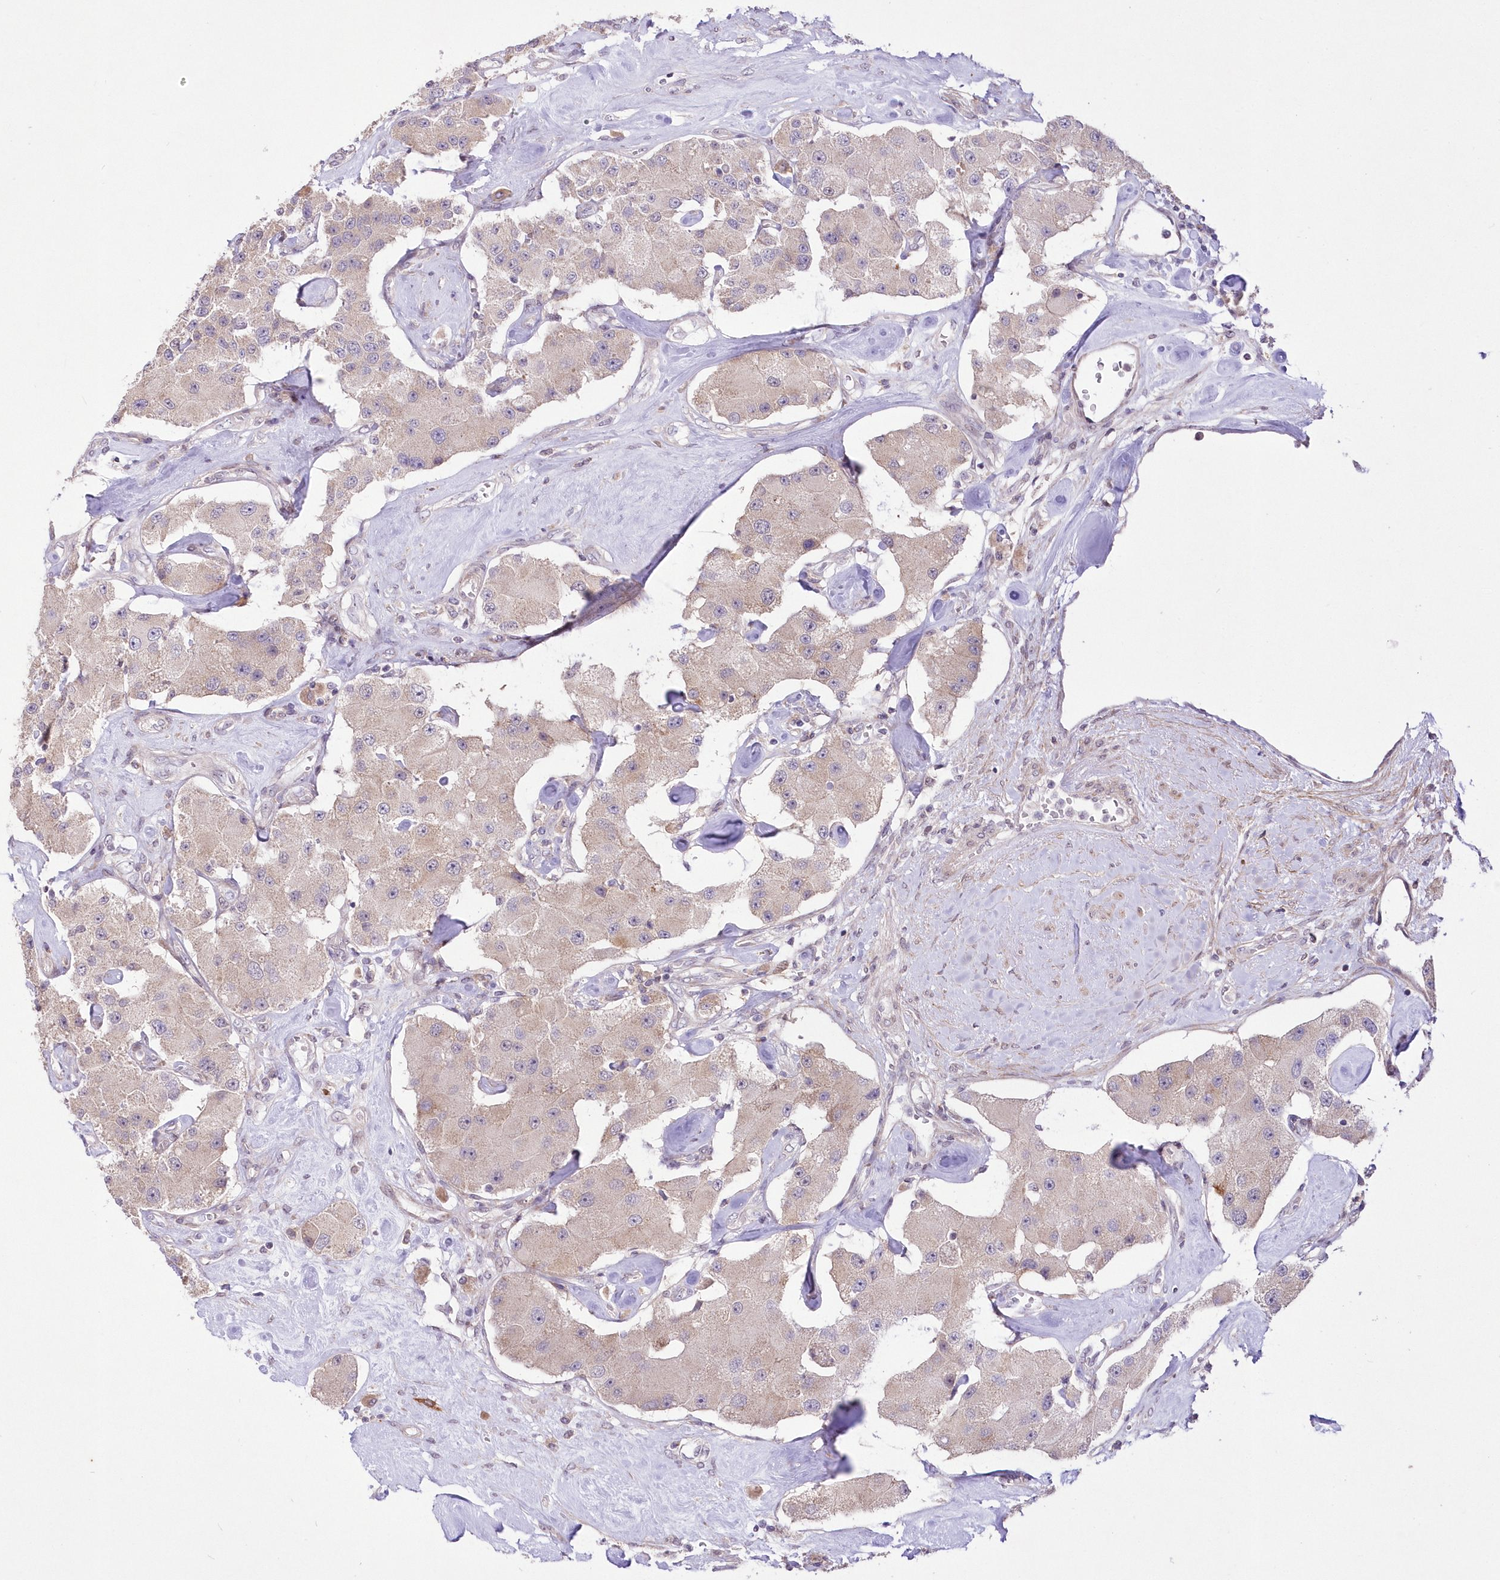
{"staining": {"intensity": "weak", "quantity": ">75%", "location": "cytoplasmic/membranous"}, "tissue": "carcinoid", "cell_type": "Tumor cells", "image_type": "cancer", "snomed": [{"axis": "morphology", "description": "Carcinoid, malignant, NOS"}, {"axis": "topography", "description": "Pancreas"}], "caption": "A high-resolution image shows immunohistochemistry staining of malignant carcinoid, which demonstrates weak cytoplasmic/membranous expression in approximately >75% of tumor cells.", "gene": "FAM241B", "patient": {"sex": "male", "age": 41}}